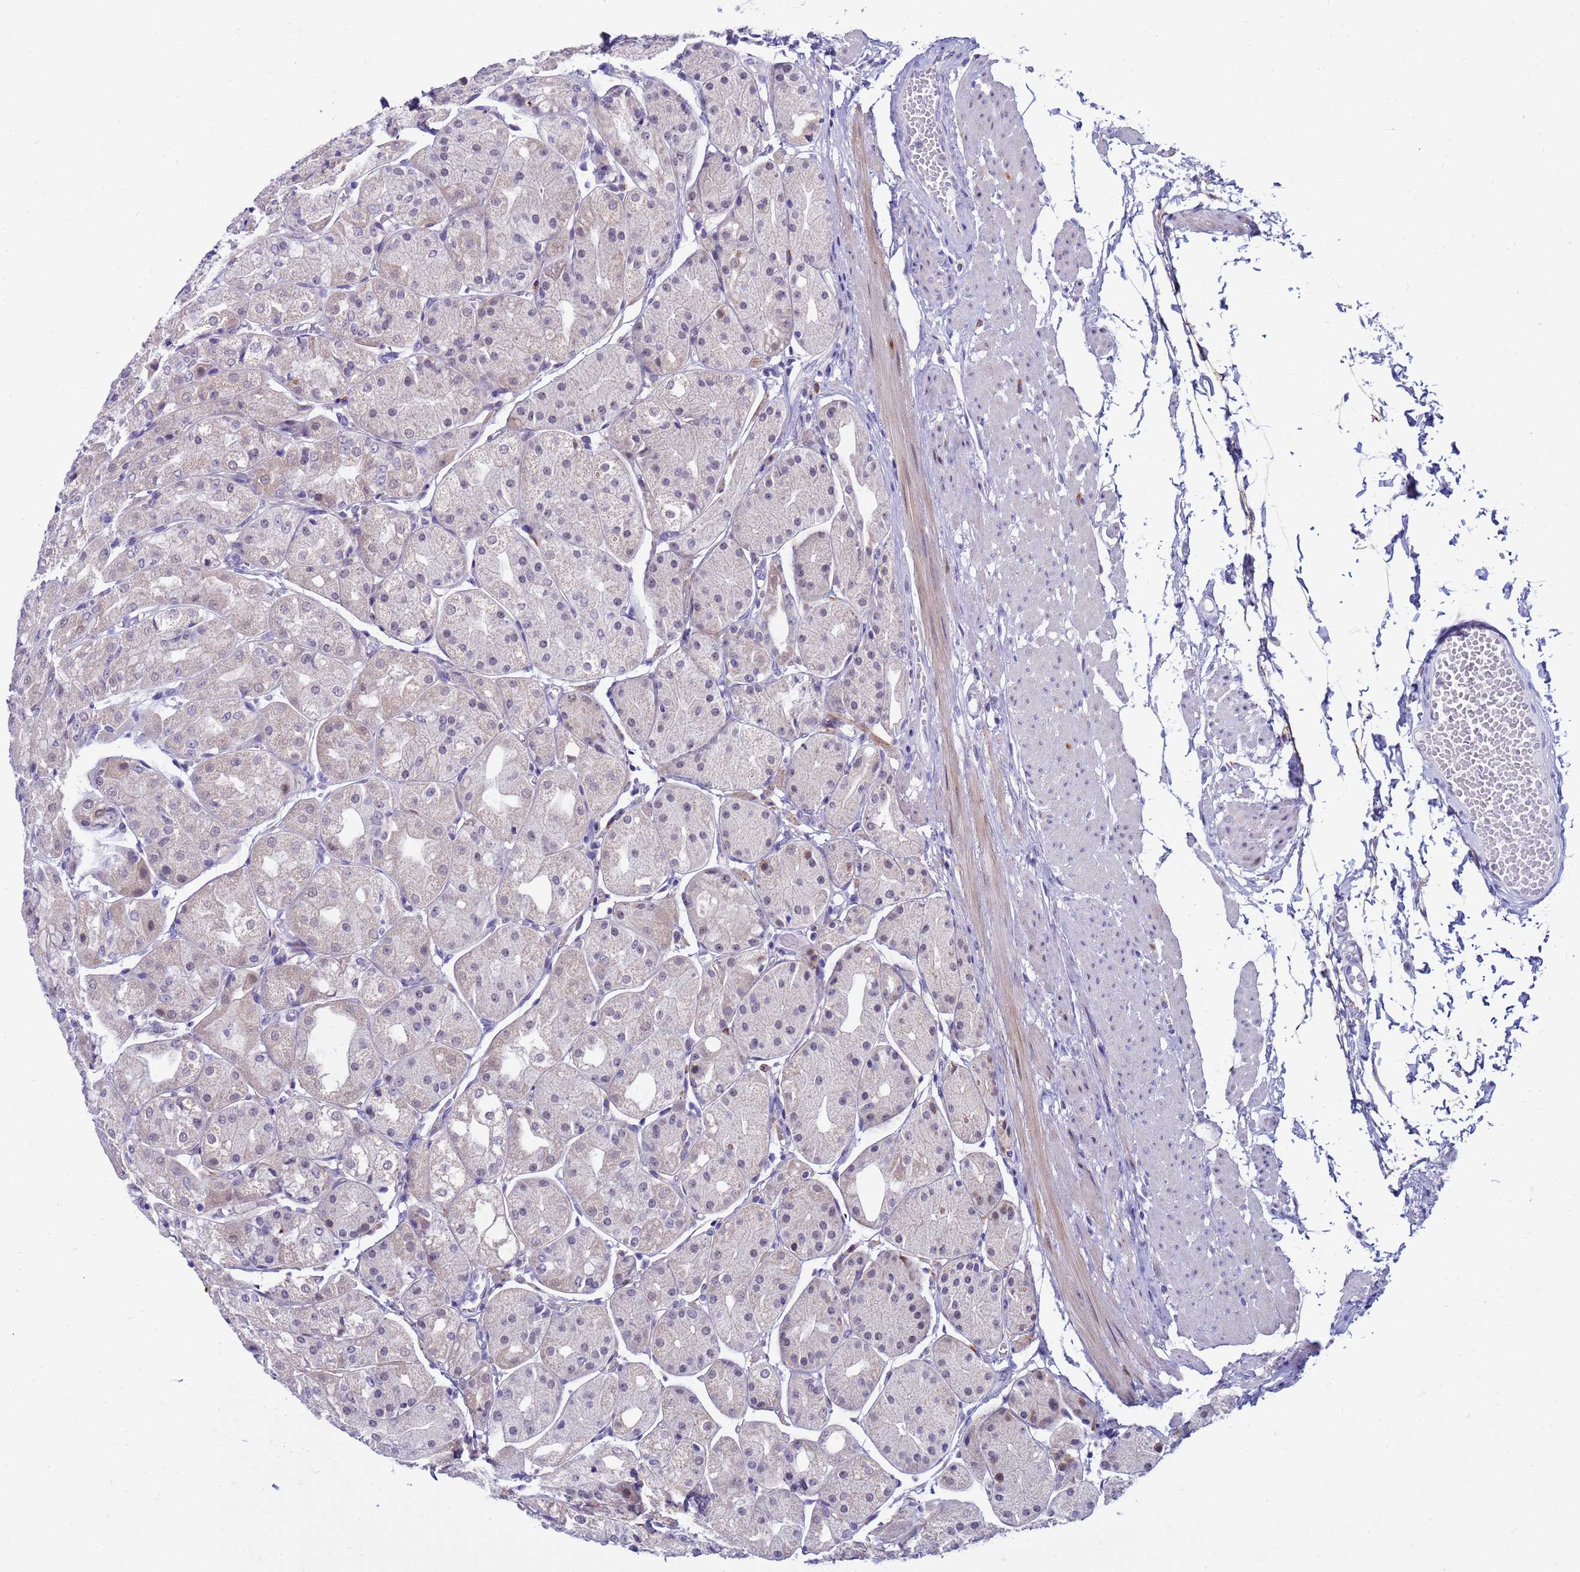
{"staining": {"intensity": "weak", "quantity": "<25%", "location": "cytoplasmic/membranous,nuclear"}, "tissue": "stomach", "cell_type": "Glandular cells", "image_type": "normal", "snomed": [{"axis": "morphology", "description": "Normal tissue, NOS"}, {"axis": "topography", "description": "Stomach, upper"}], "caption": "Human stomach stained for a protein using immunohistochemistry (IHC) reveals no positivity in glandular cells.", "gene": "LRATD1", "patient": {"sex": "male", "age": 72}}